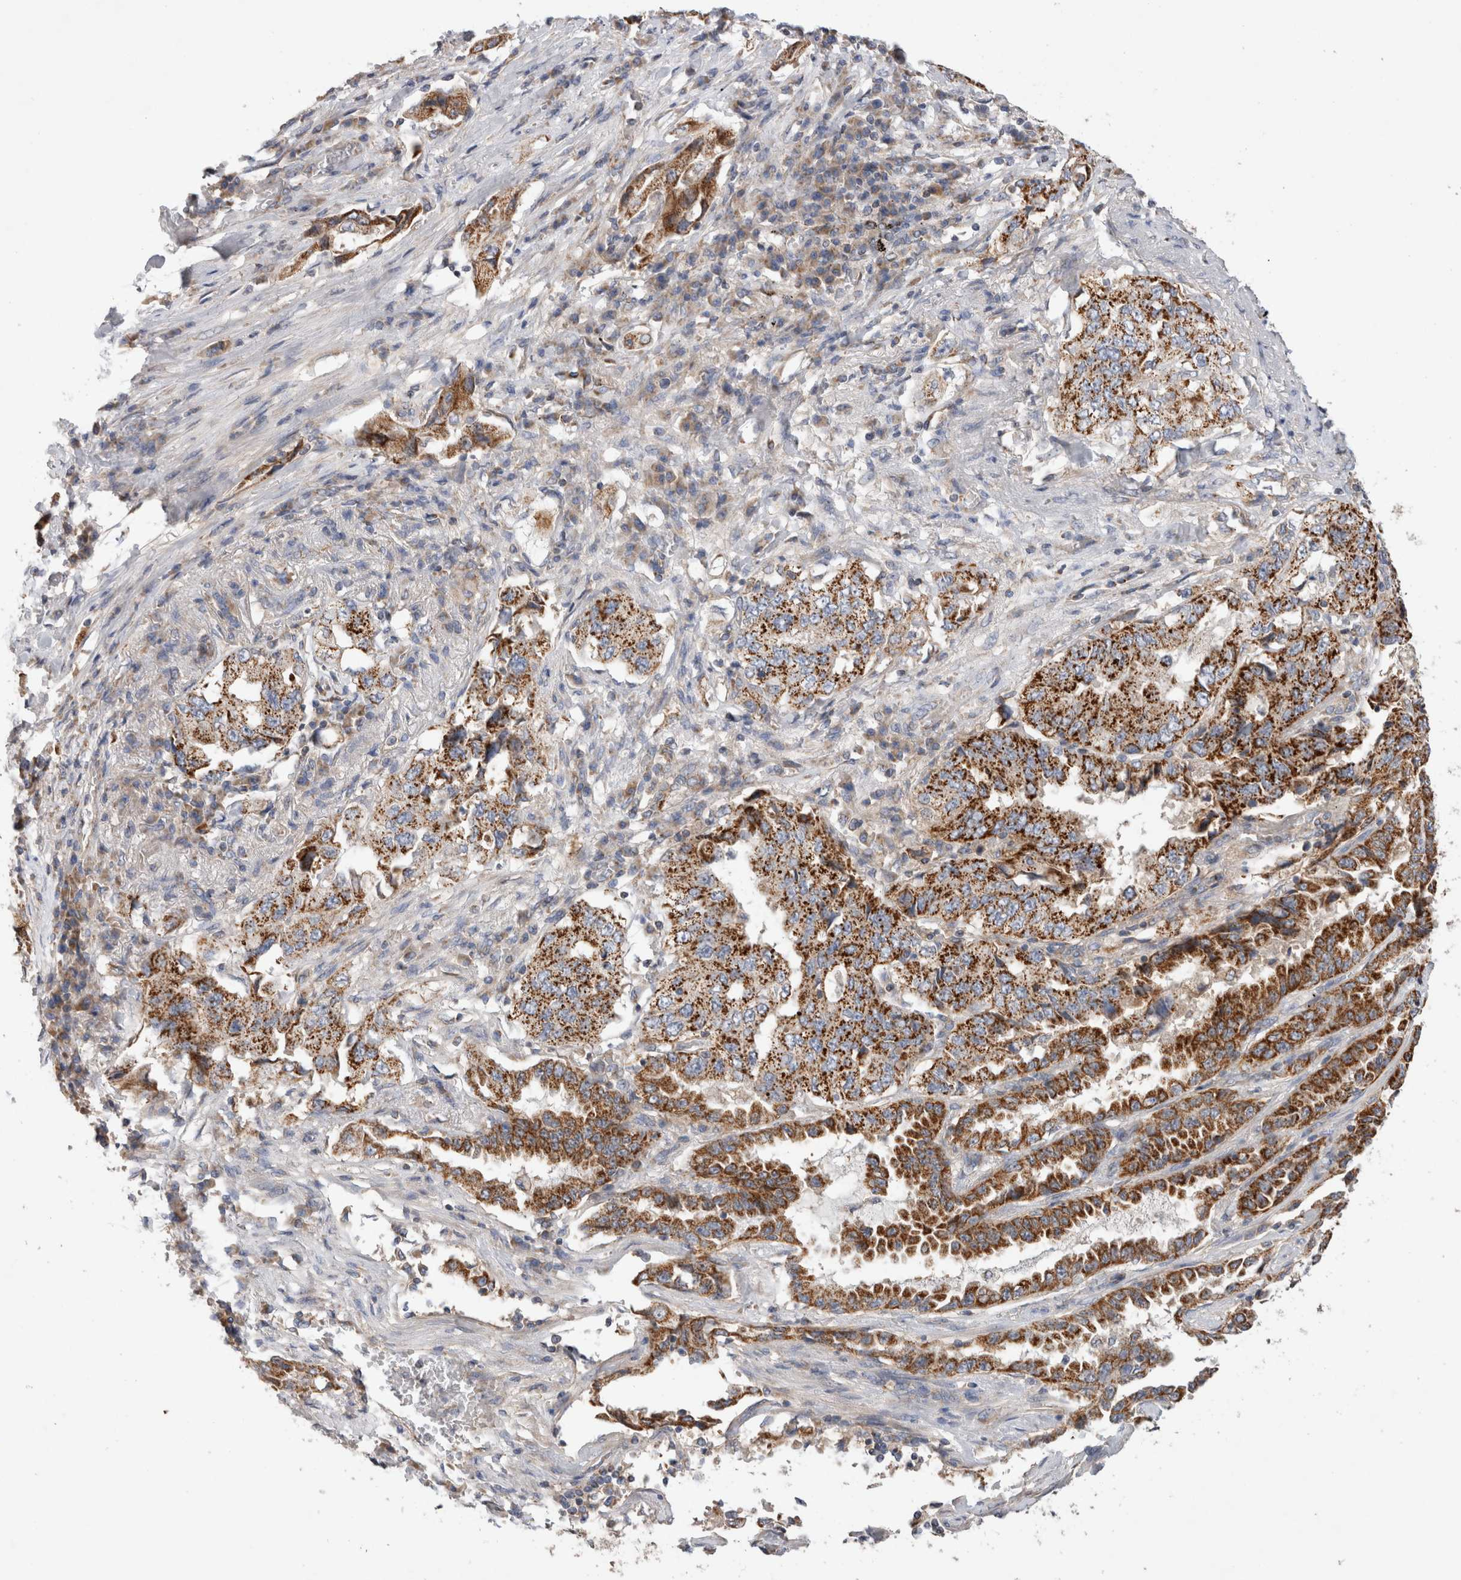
{"staining": {"intensity": "strong", "quantity": ">75%", "location": "cytoplasmic/membranous"}, "tissue": "lung cancer", "cell_type": "Tumor cells", "image_type": "cancer", "snomed": [{"axis": "morphology", "description": "Adenocarcinoma, NOS"}, {"axis": "topography", "description": "Lung"}], "caption": "DAB (3,3'-diaminobenzidine) immunohistochemical staining of lung cancer (adenocarcinoma) reveals strong cytoplasmic/membranous protein positivity in approximately >75% of tumor cells.", "gene": "IARS2", "patient": {"sex": "female", "age": 51}}